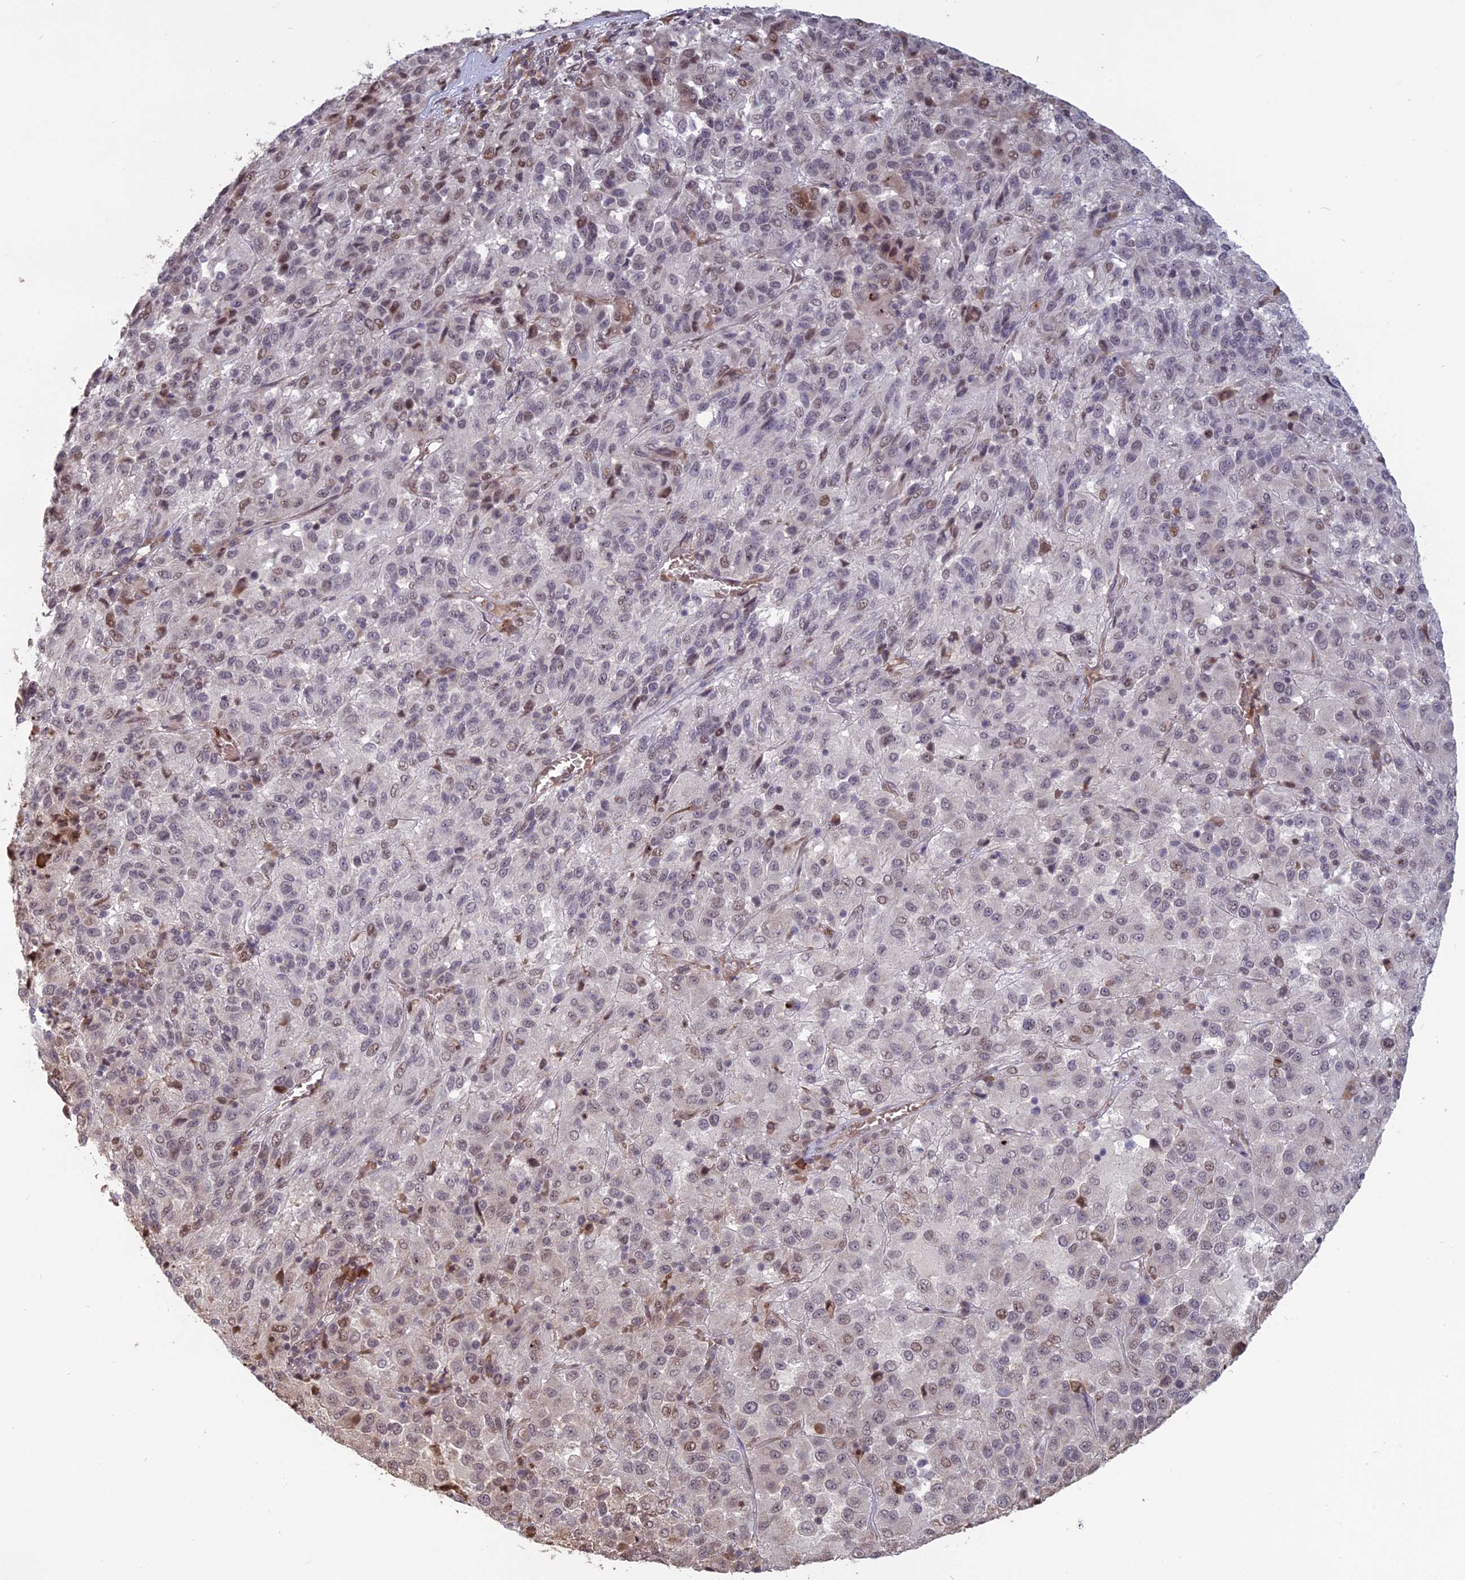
{"staining": {"intensity": "weak", "quantity": "25%-75%", "location": "nuclear"}, "tissue": "melanoma", "cell_type": "Tumor cells", "image_type": "cancer", "snomed": [{"axis": "morphology", "description": "Malignant melanoma, Metastatic site"}, {"axis": "topography", "description": "Lung"}], "caption": "Brown immunohistochemical staining in human malignant melanoma (metastatic site) exhibits weak nuclear staining in approximately 25%-75% of tumor cells.", "gene": "MFAP1", "patient": {"sex": "male", "age": 64}}